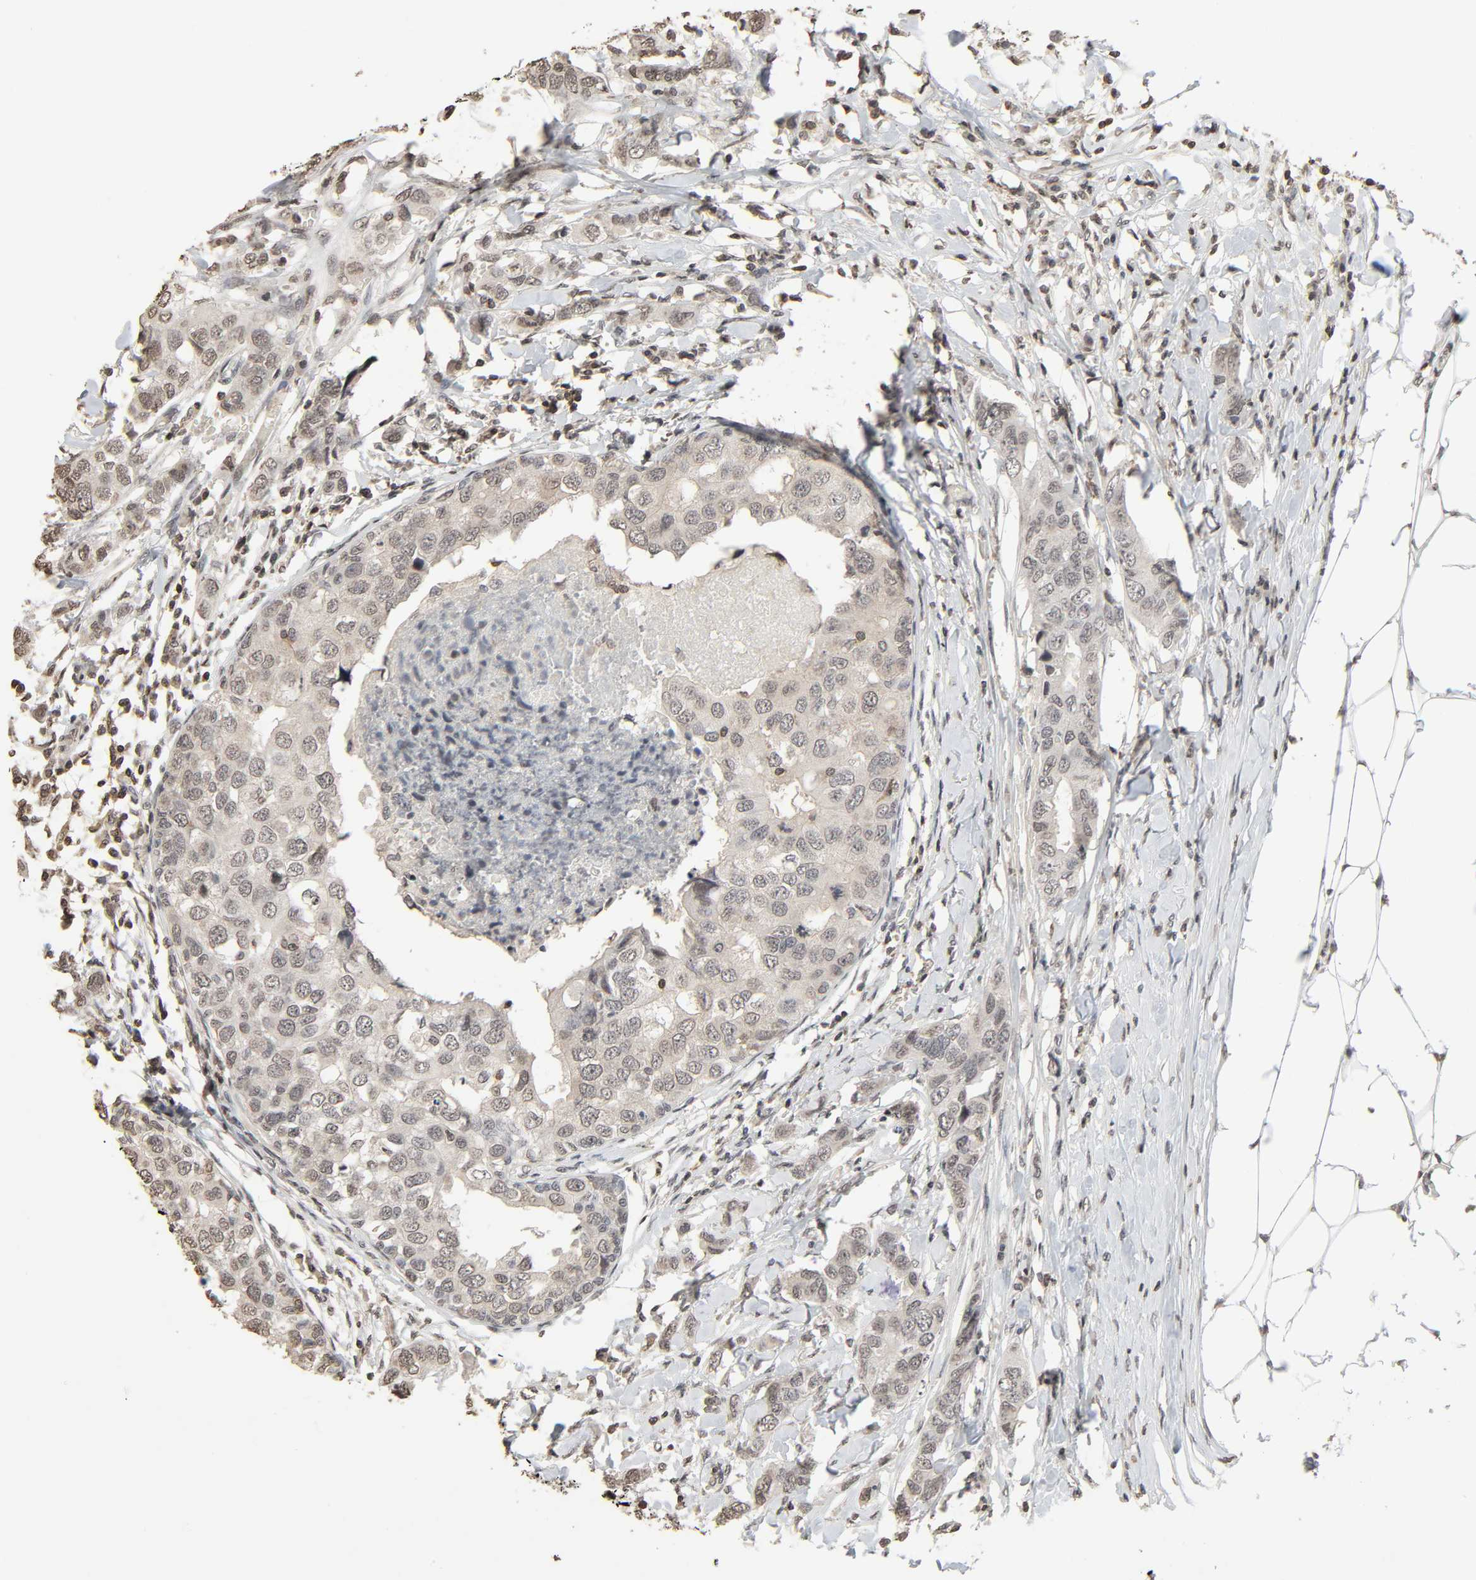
{"staining": {"intensity": "negative", "quantity": "none", "location": "none"}, "tissue": "breast cancer", "cell_type": "Tumor cells", "image_type": "cancer", "snomed": [{"axis": "morphology", "description": "Duct carcinoma"}, {"axis": "topography", "description": "Breast"}], "caption": "DAB (3,3'-diaminobenzidine) immunohistochemical staining of breast cancer demonstrates no significant expression in tumor cells.", "gene": "STK4", "patient": {"sex": "female", "age": 50}}